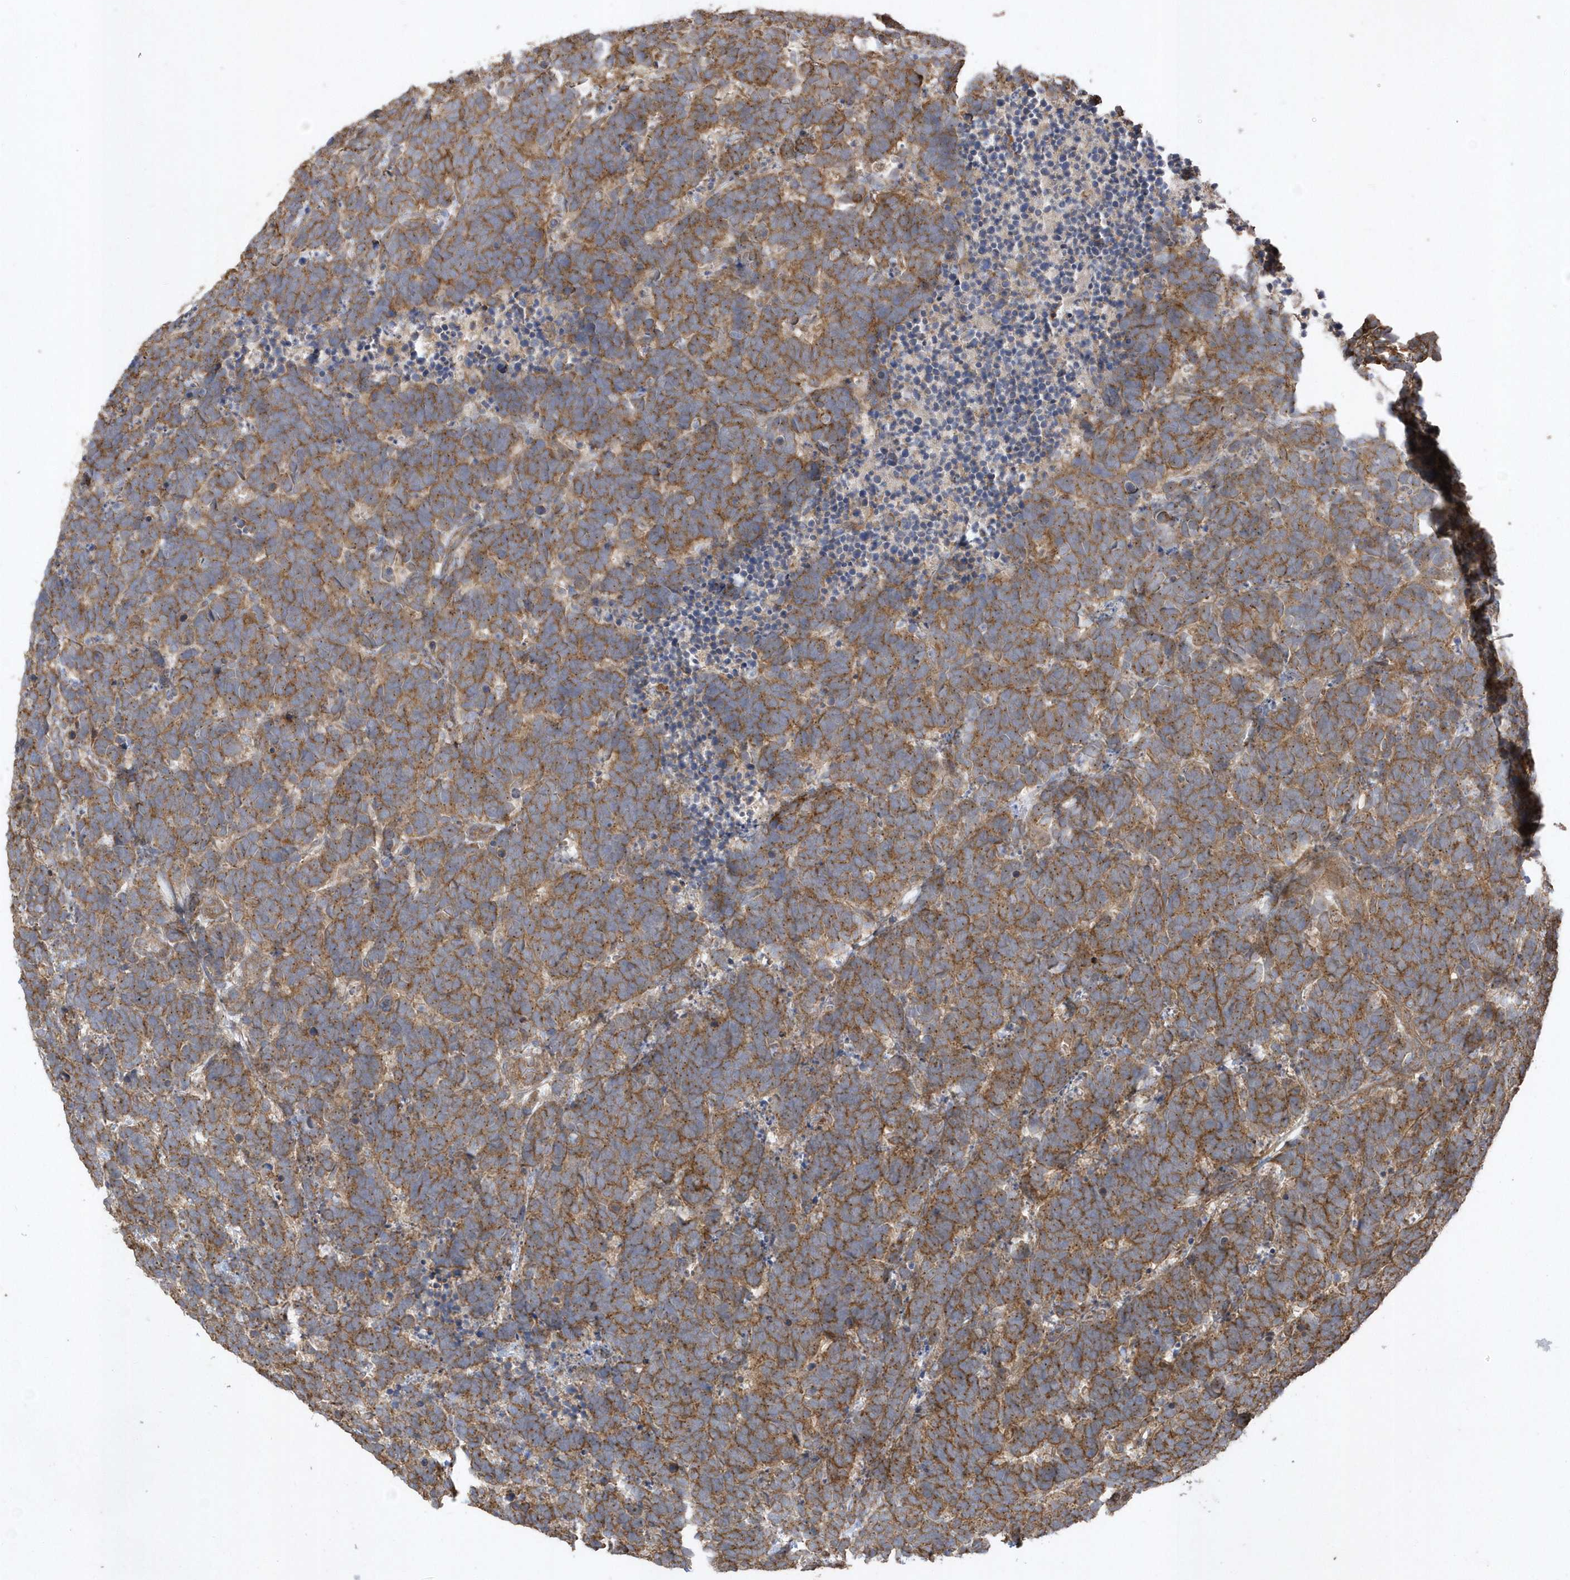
{"staining": {"intensity": "moderate", "quantity": ">75%", "location": "cytoplasmic/membranous"}, "tissue": "carcinoid", "cell_type": "Tumor cells", "image_type": "cancer", "snomed": [{"axis": "morphology", "description": "Carcinoma, NOS"}, {"axis": "morphology", "description": "Carcinoid, malignant, NOS"}, {"axis": "topography", "description": "Urinary bladder"}], "caption": "This image shows immunohistochemistry (IHC) staining of human carcinoid, with medium moderate cytoplasmic/membranous expression in approximately >75% of tumor cells.", "gene": "SENP8", "patient": {"sex": "male", "age": 57}}